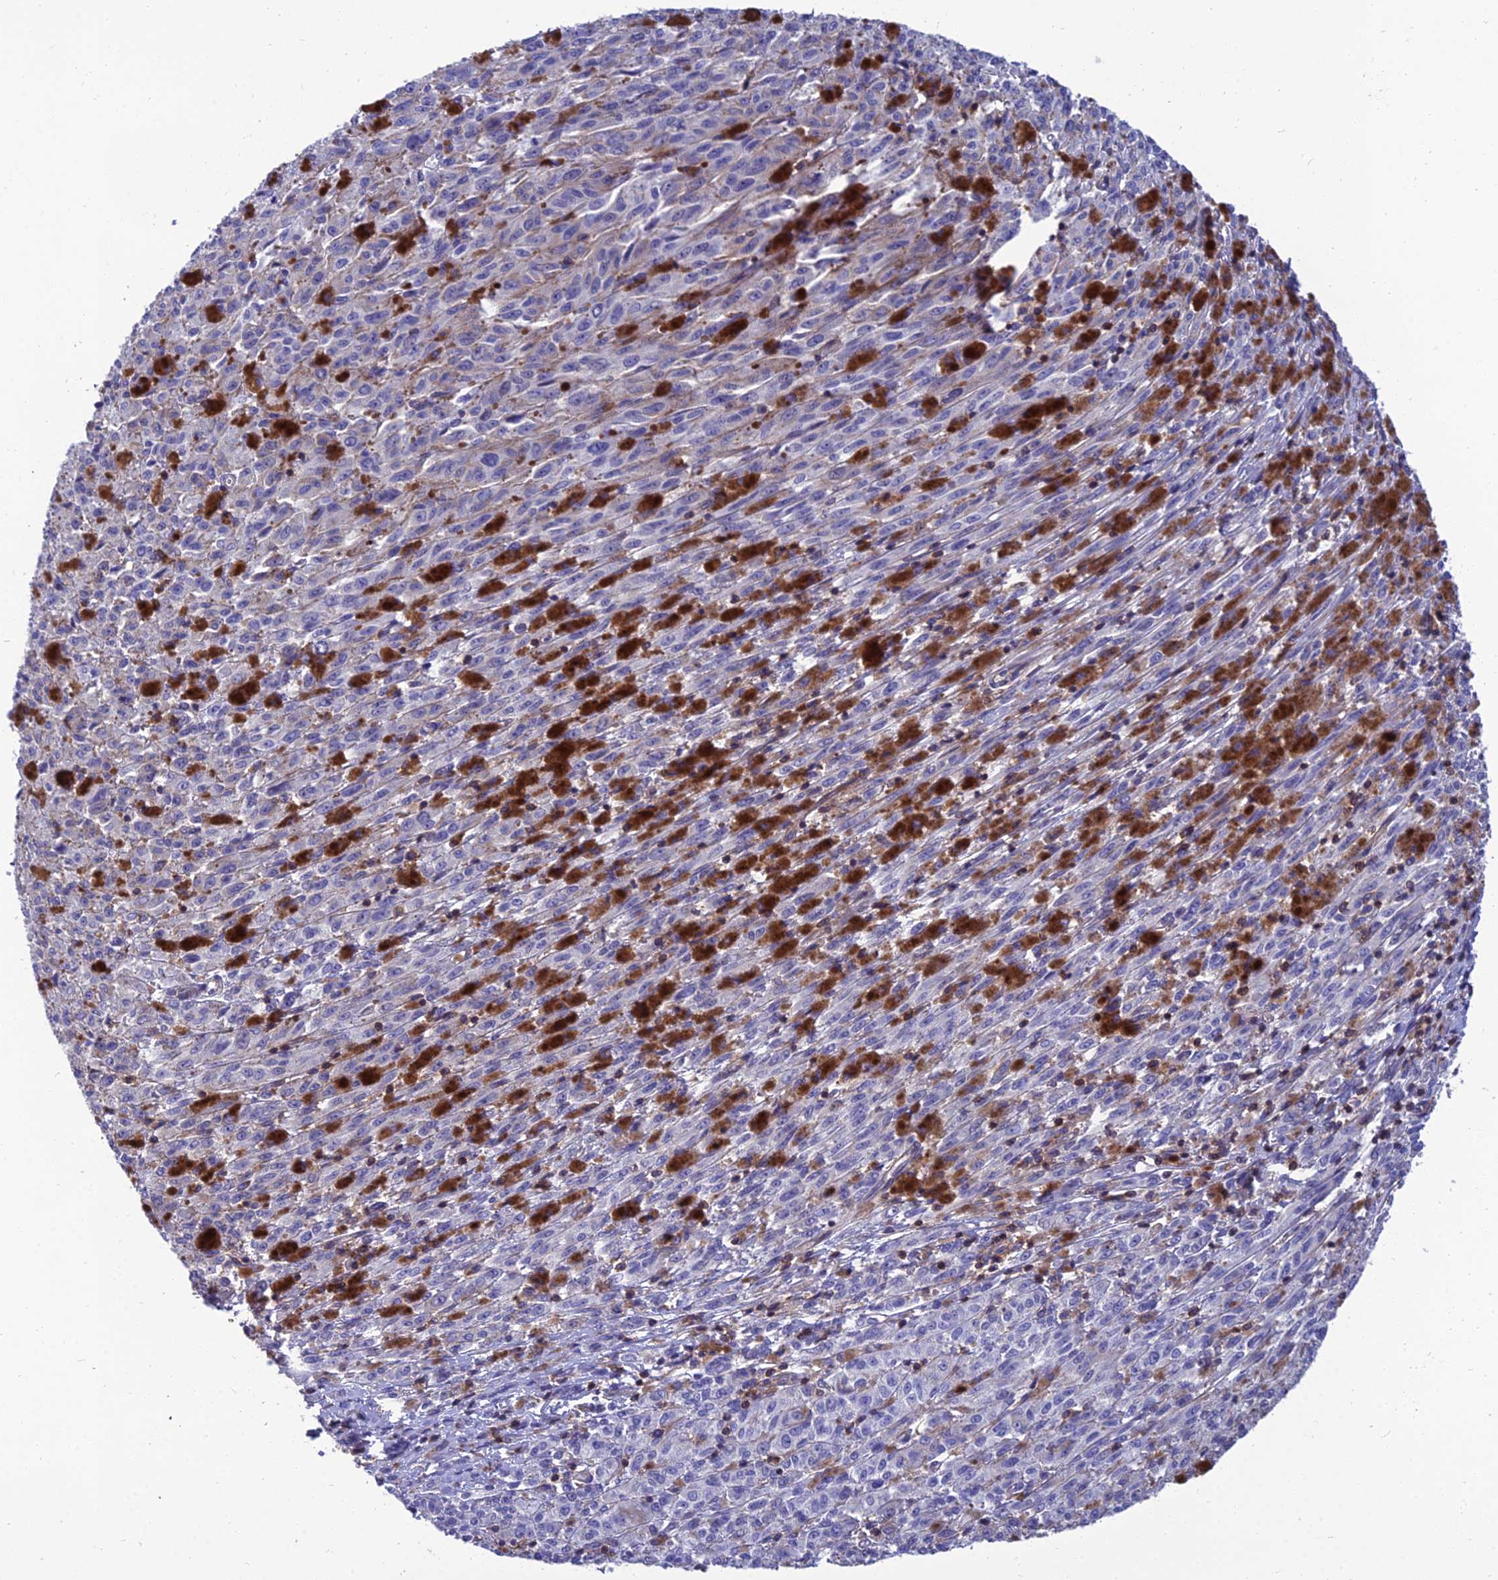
{"staining": {"intensity": "negative", "quantity": "none", "location": "none"}, "tissue": "melanoma", "cell_type": "Tumor cells", "image_type": "cancer", "snomed": [{"axis": "morphology", "description": "Malignant melanoma, NOS"}, {"axis": "topography", "description": "Skin"}], "caption": "The image demonstrates no staining of tumor cells in melanoma.", "gene": "PPP1R18", "patient": {"sex": "female", "age": 52}}